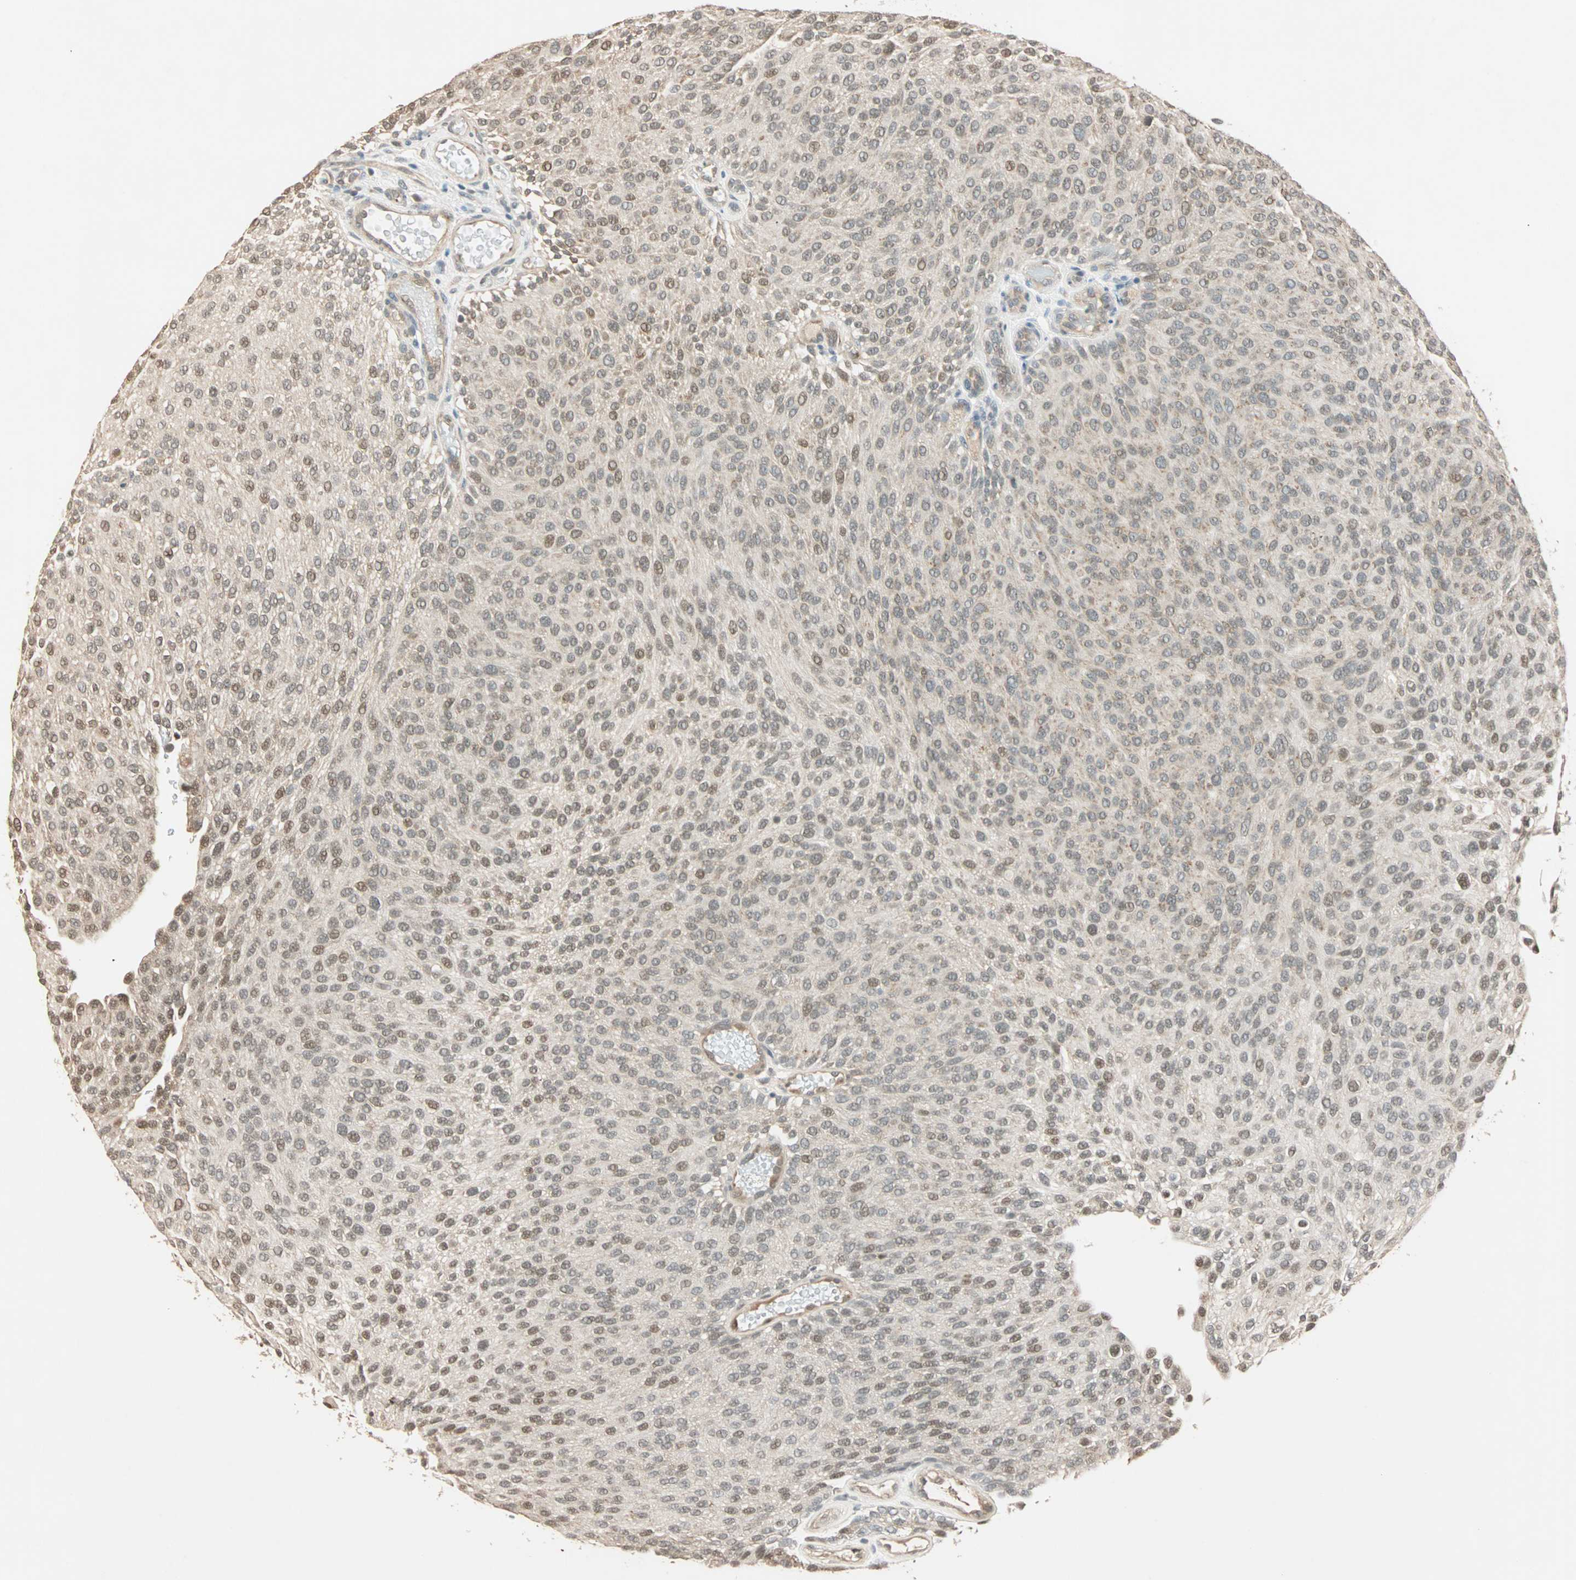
{"staining": {"intensity": "weak", "quantity": "25%-75%", "location": "cytoplasmic/membranous,nuclear"}, "tissue": "urothelial cancer", "cell_type": "Tumor cells", "image_type": "cancer", "snomed": [{"axis": "morphology", "description": "Urothelial carcinoma, Low grade"}, {"axis": "topography", "description": "Urinary bladder"}], "caption": "There is low levels of weak cytoplasmic/membranous and nuclear positivity in tumor cells of urothelial cancer, as demonstrated by immunohistochemical staining (brown color).", "gene": "PRDM2", "patient": {"sex": "male", "age": 78}}